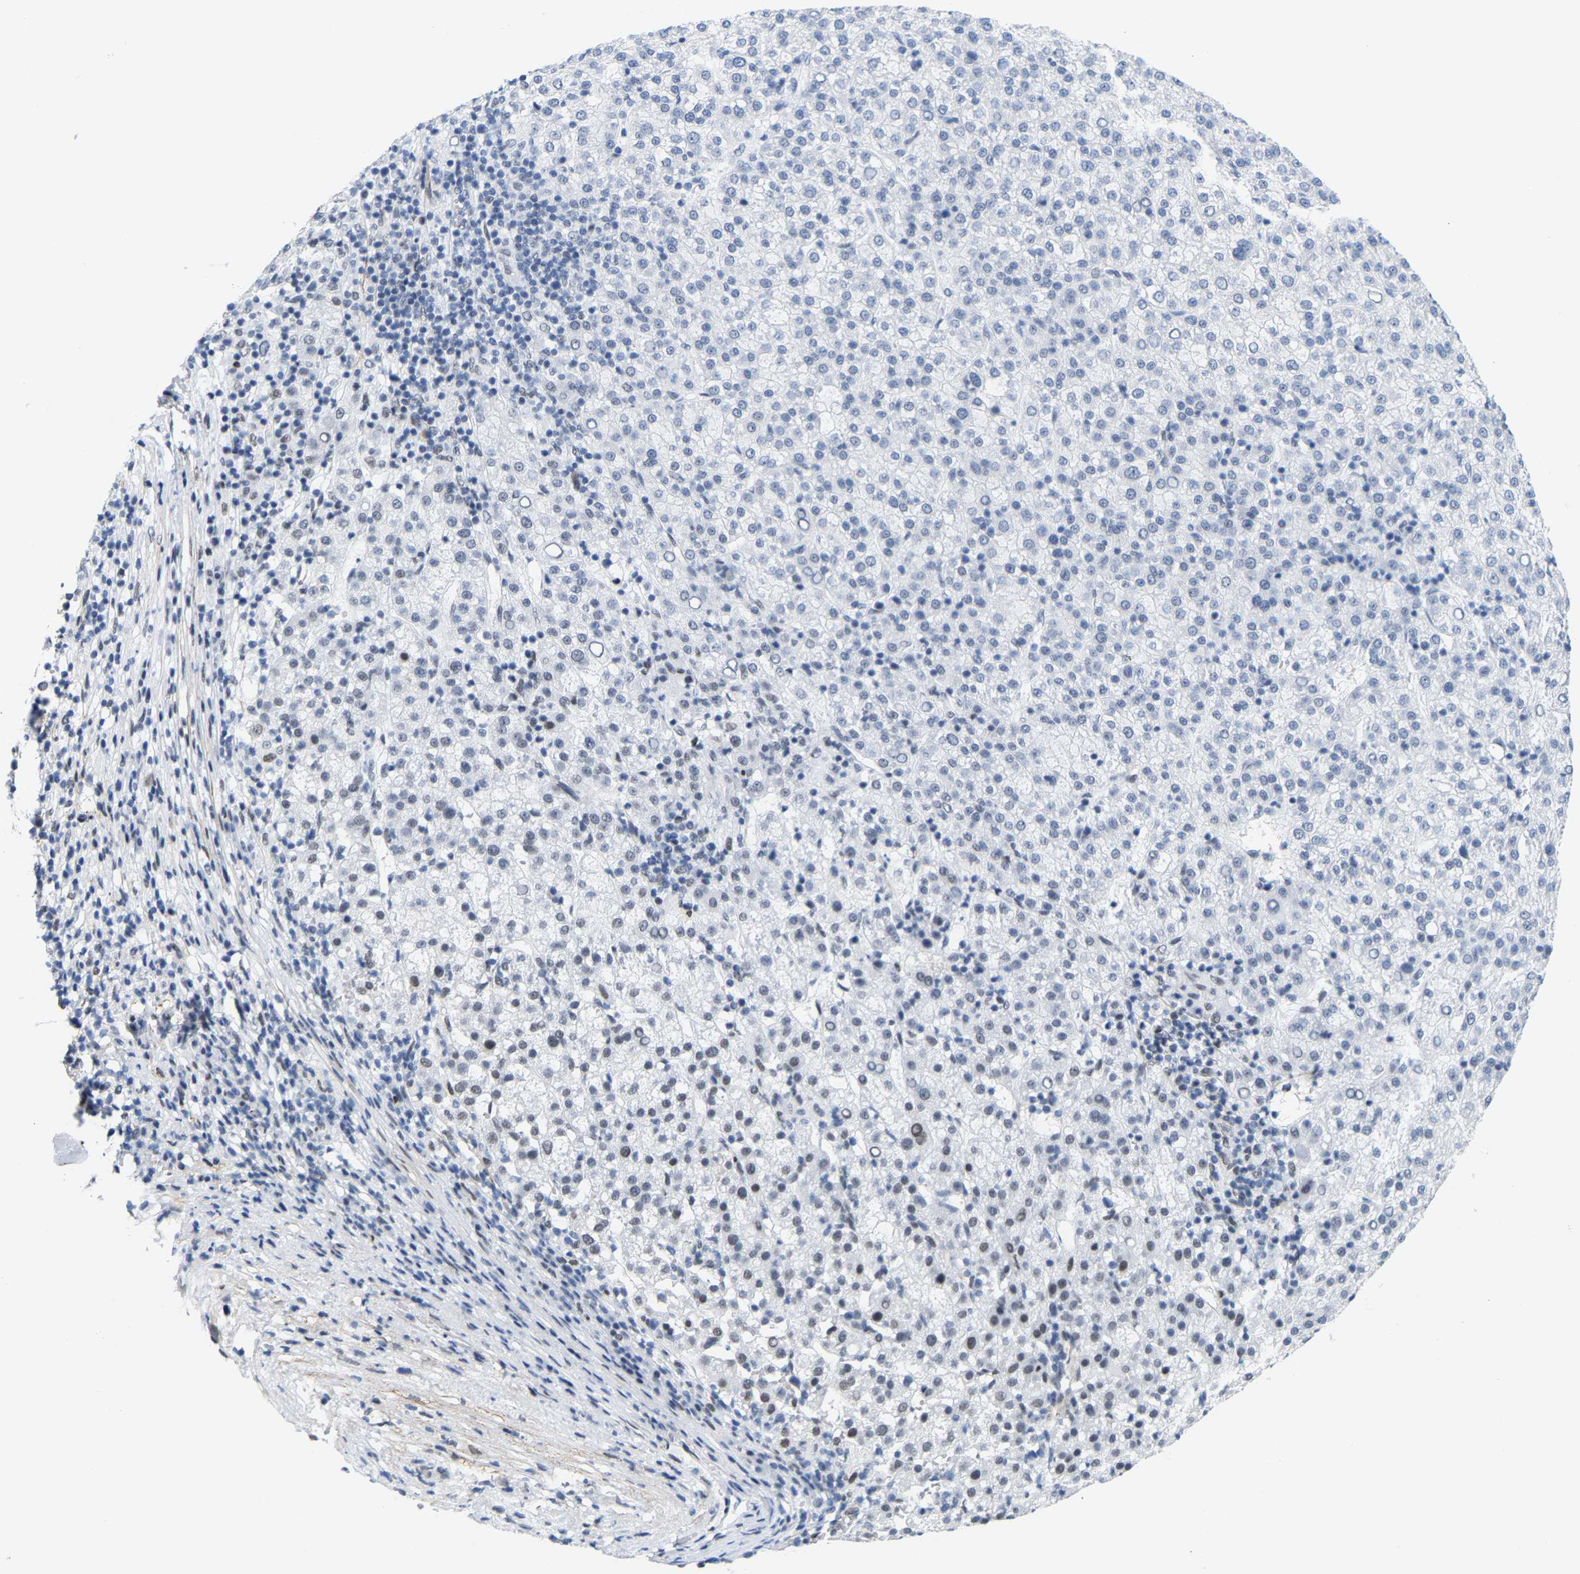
{"staining": {"intensity": "weak", "quantity": "<25%", "location": "nuclear"}, "tissue": "liver cancer", "cell_type": "Tumor cells", "image_type": "cancer", "snomed": [{"axis": "morphology", "description": "Carcinoma, Hepatocellular, NOS"}, {"axis": "topography", "description": "Liver"}], "caption": "There is no significant expression in tumor cells of liver hepatocellular carcinoma.", "gene": "FAM180A", "patient": {"sex": "female", "age": 58}}